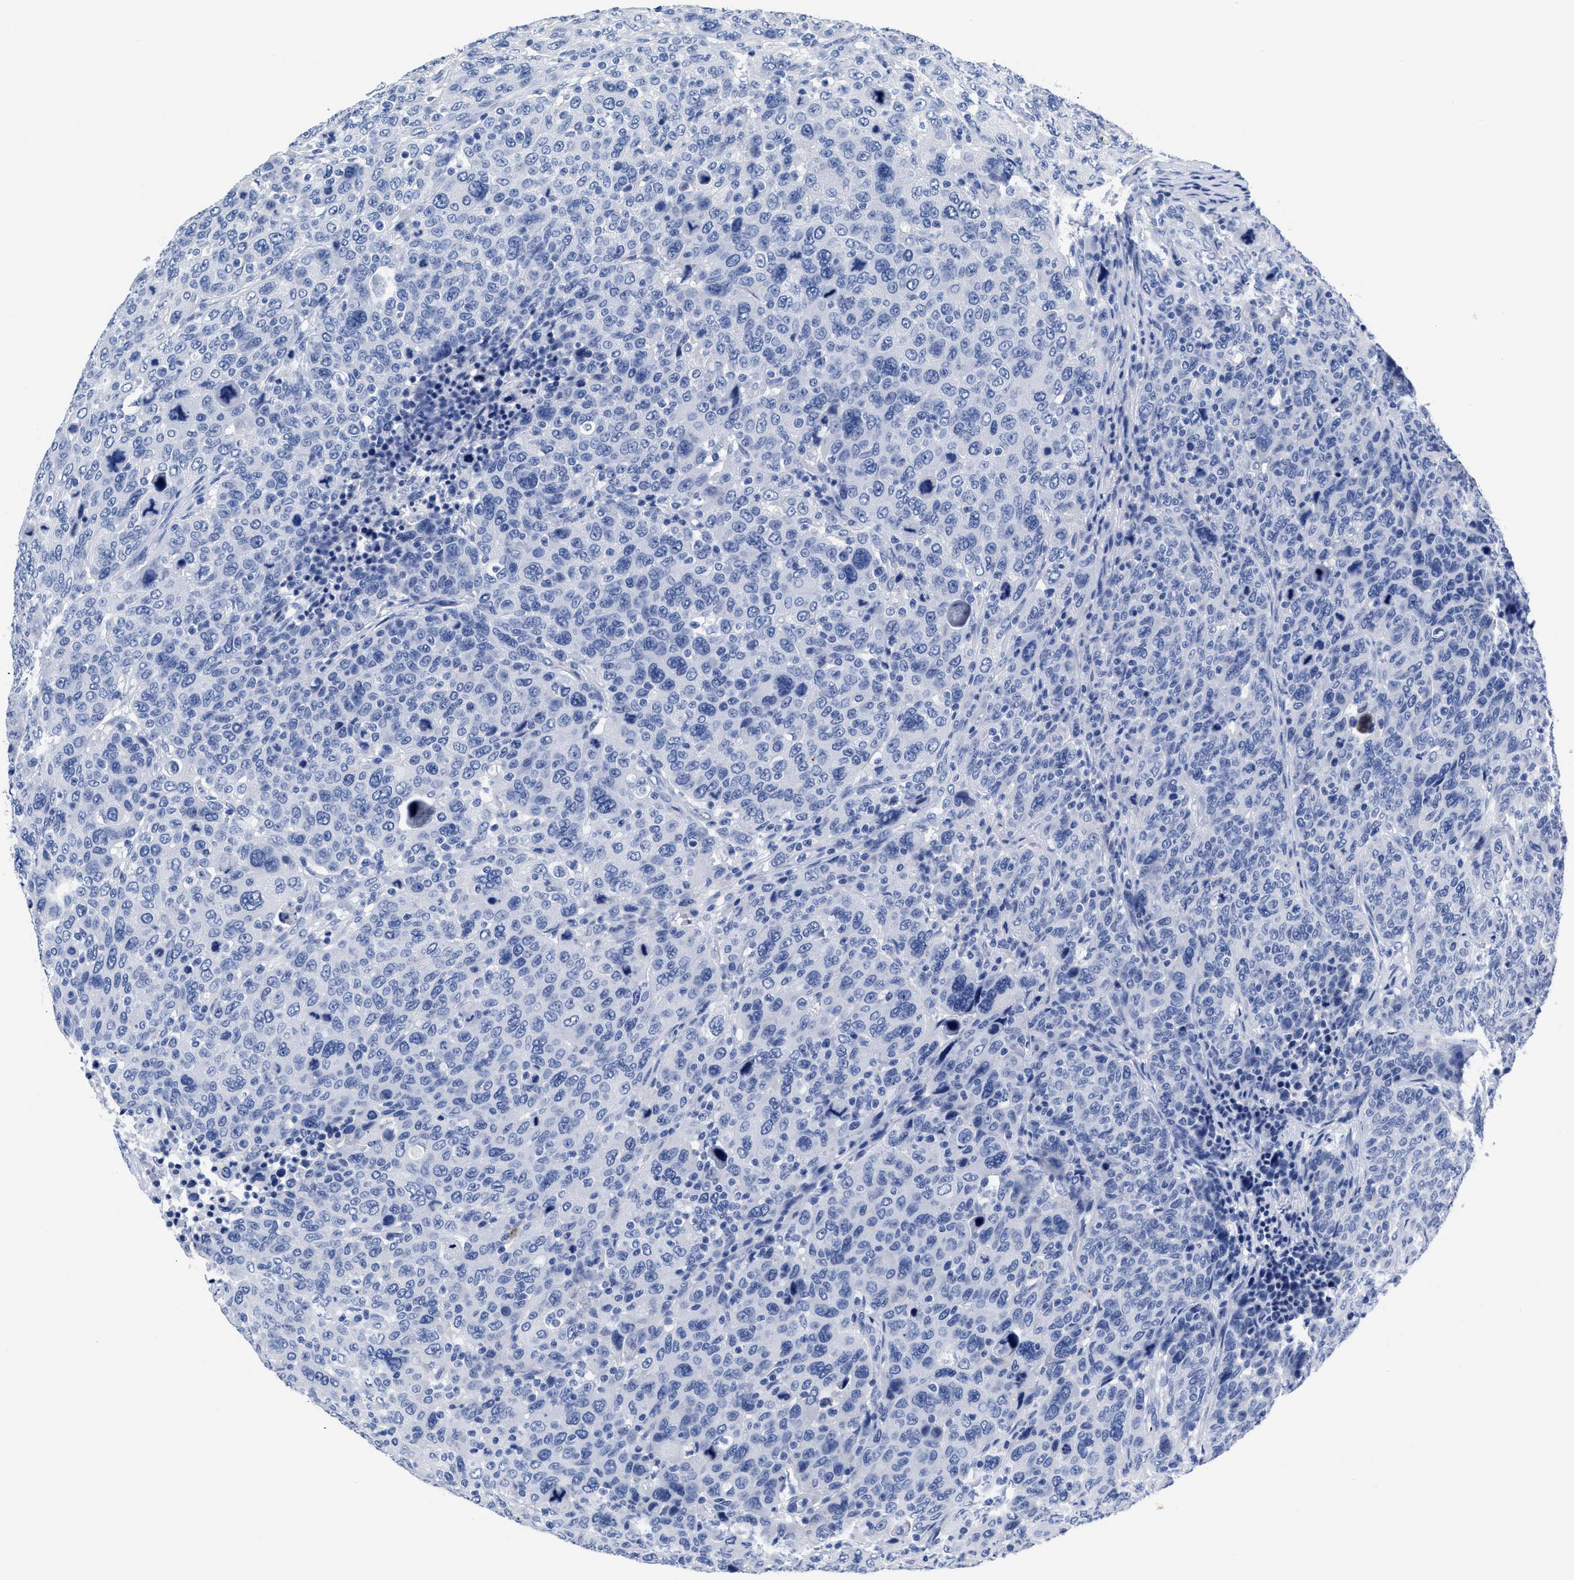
{"staining": {"intensity": "negative", "quantity": "none", "location": "none"}, "tissue": "breast cancer", "cell_type": "Tumor cells", "image_type": "cancer", "snomed": [{"axis": "morphology", "description": "Duct carcinoma"}, {"axis": "topography", "description": "Breast"}], "caption": "Tumor cells show no significant protein positivity in infiltrating ductal carcinoma (breast).", "gene": "TREML1", "patient": {"sex": "female", "age": 37}}